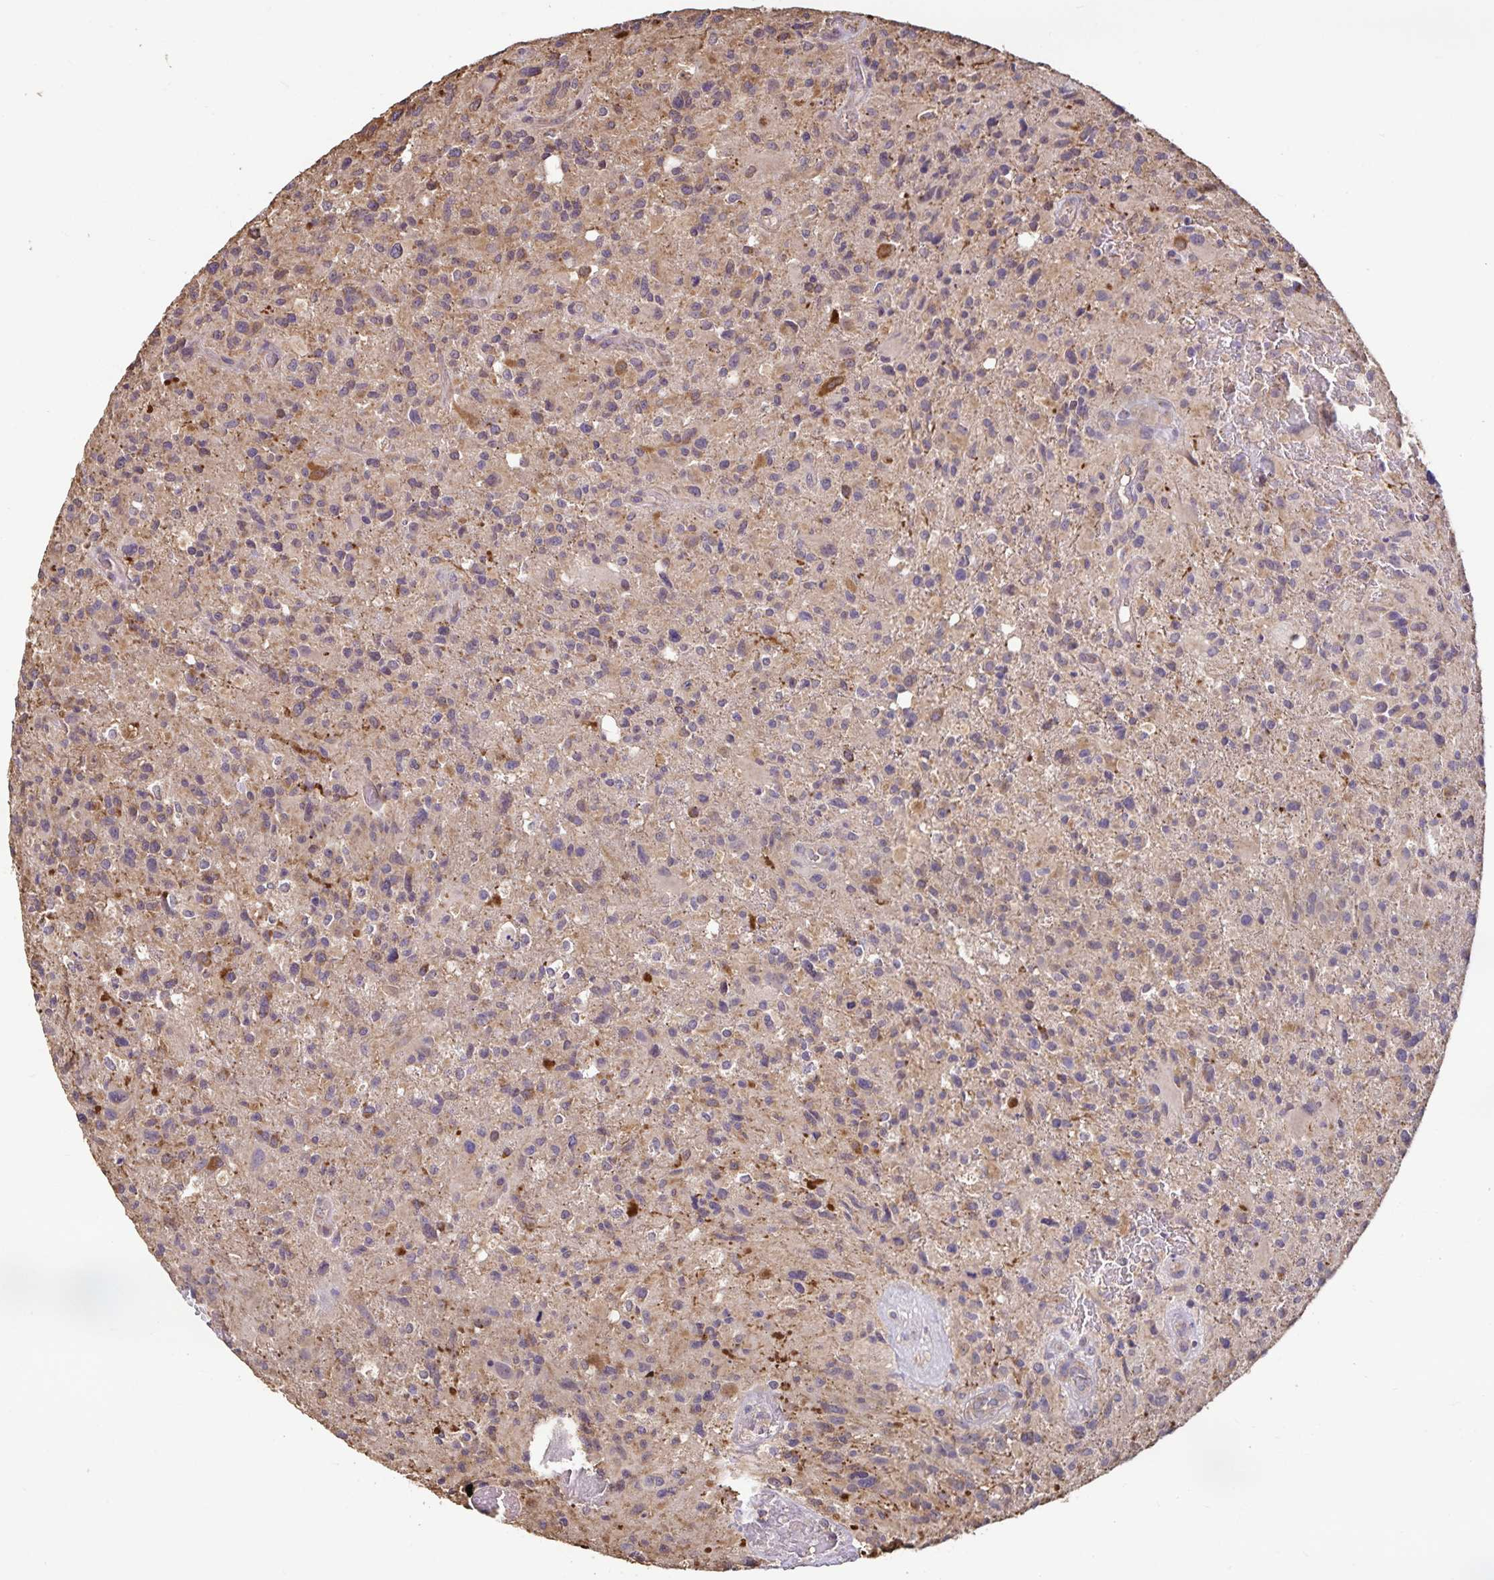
{"staining": {"intensity": "weak", "quantity": "25%-75%", "location": "cytoplasmic/membranous"}, "tissue": "glioma", "cell_type": "Tumor cells", "image_type": "cancer", "snomed": [{"axis": "morphology", "description": "Glioma, malignant, High grade"}, {"axis": "topography", "description": "Brain"}], "caption": "Malignant high-grade glioma stained with DAB immunohistochemistry (IHC) shows low levels of weak cytoplasmic/membranous staining in about 25%-75% of tumor cells.", "gene": "EMC10", "patient": {"sex": "male", "age": 63}}